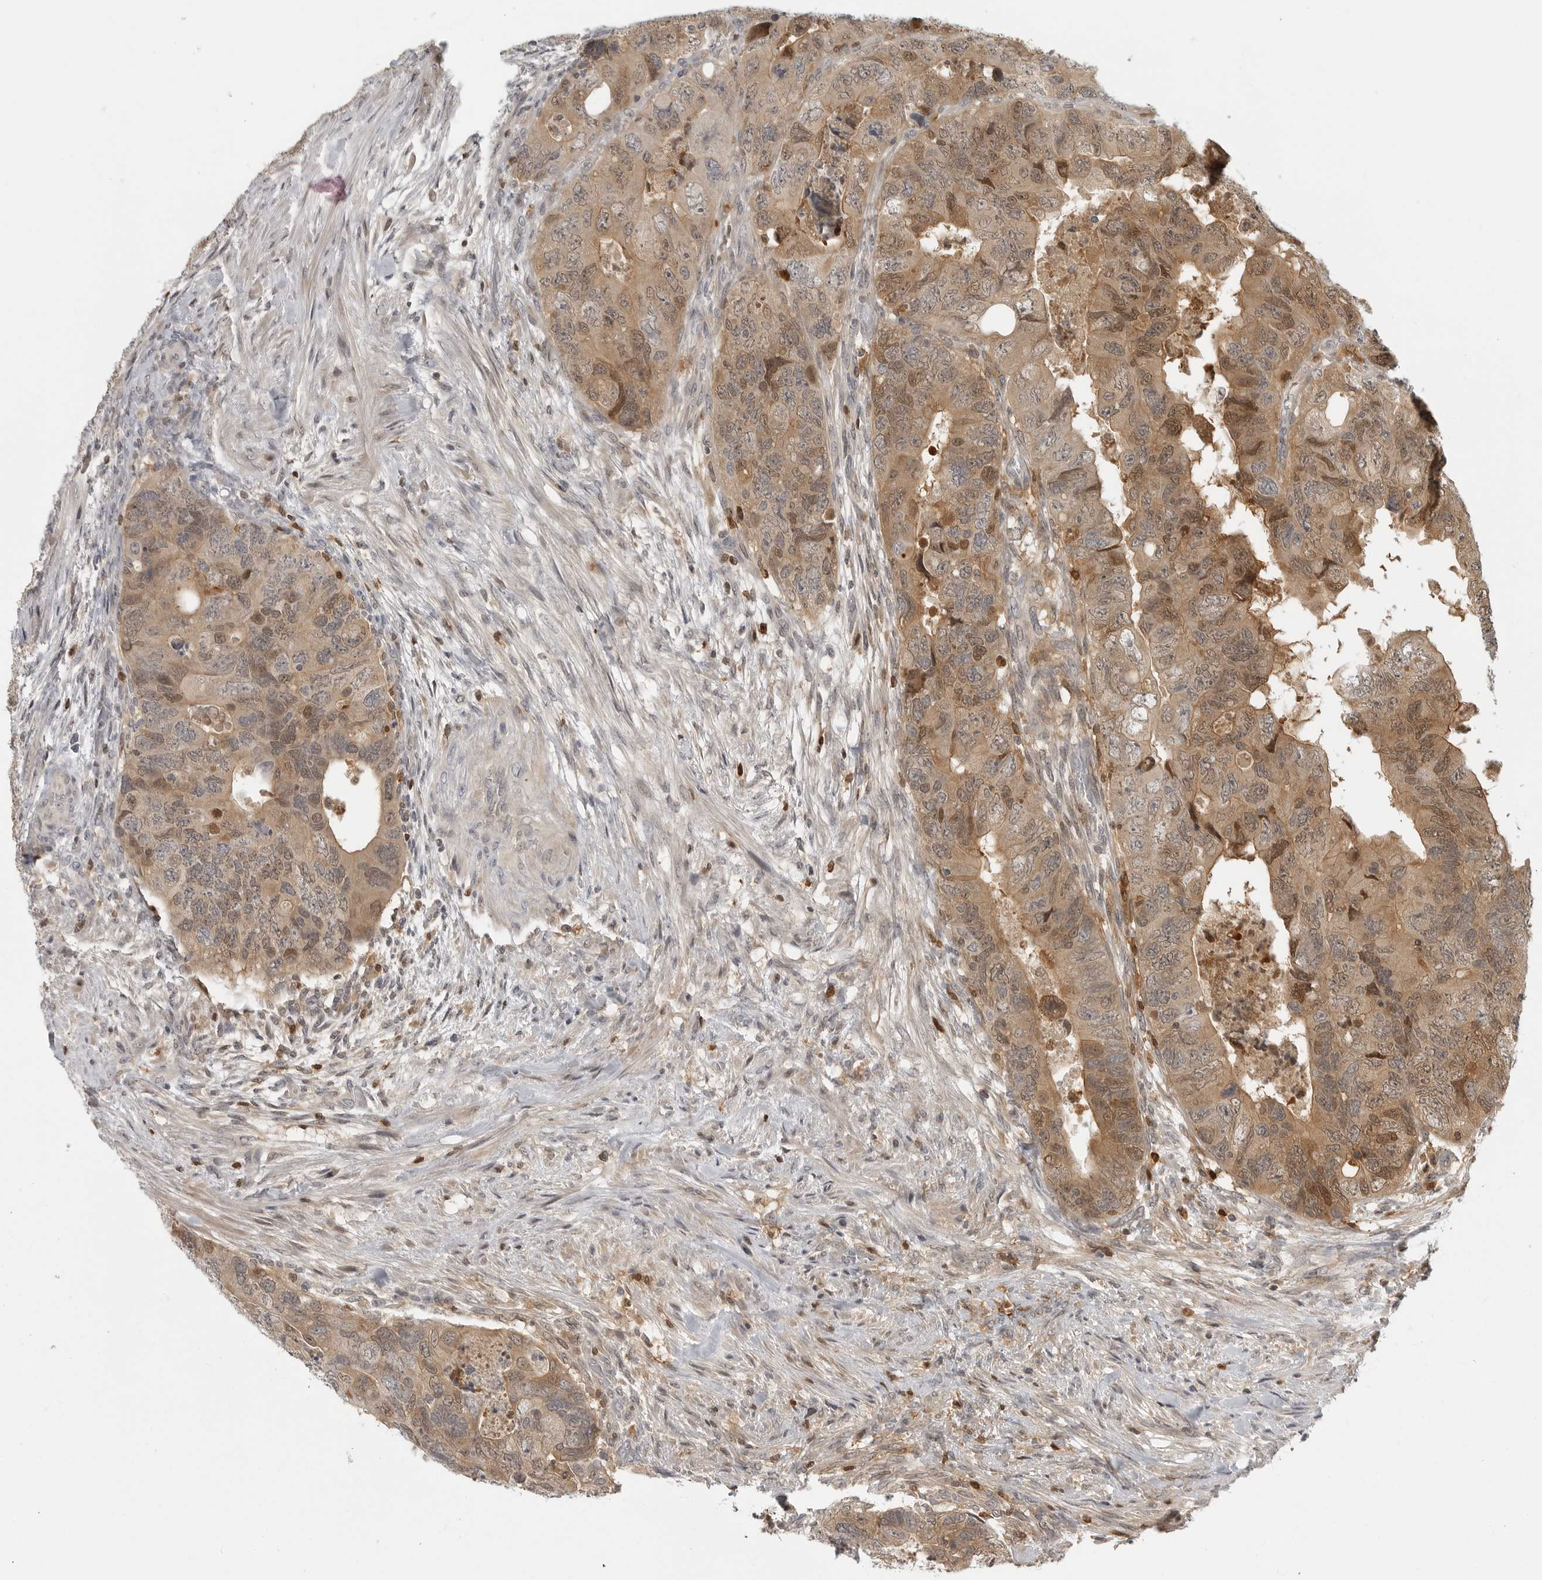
{"staining": {"intensity": "moderate", "quantity": ">75%", "location": "cytoplasmic/membranous,nuclear"}, "tissue": "colorectal cancer", "cell_type": "Tumor cells", "image_type": "cancer", "snomed": [{"axis": "morphology", "description": "Adenocarcinoma, NOS"}, {"axis": "topography", "description": "Rectum"}], "caption": "Immunohistochemical staining of human adenocarcinoma (colorectal) shows medium levels of moderate cytoplasmic/membranous and nuclear protein expression in approximately >75% of tumor cells.", "gene": "CTIF", "patient": {"sex": "male", "age": 63}}